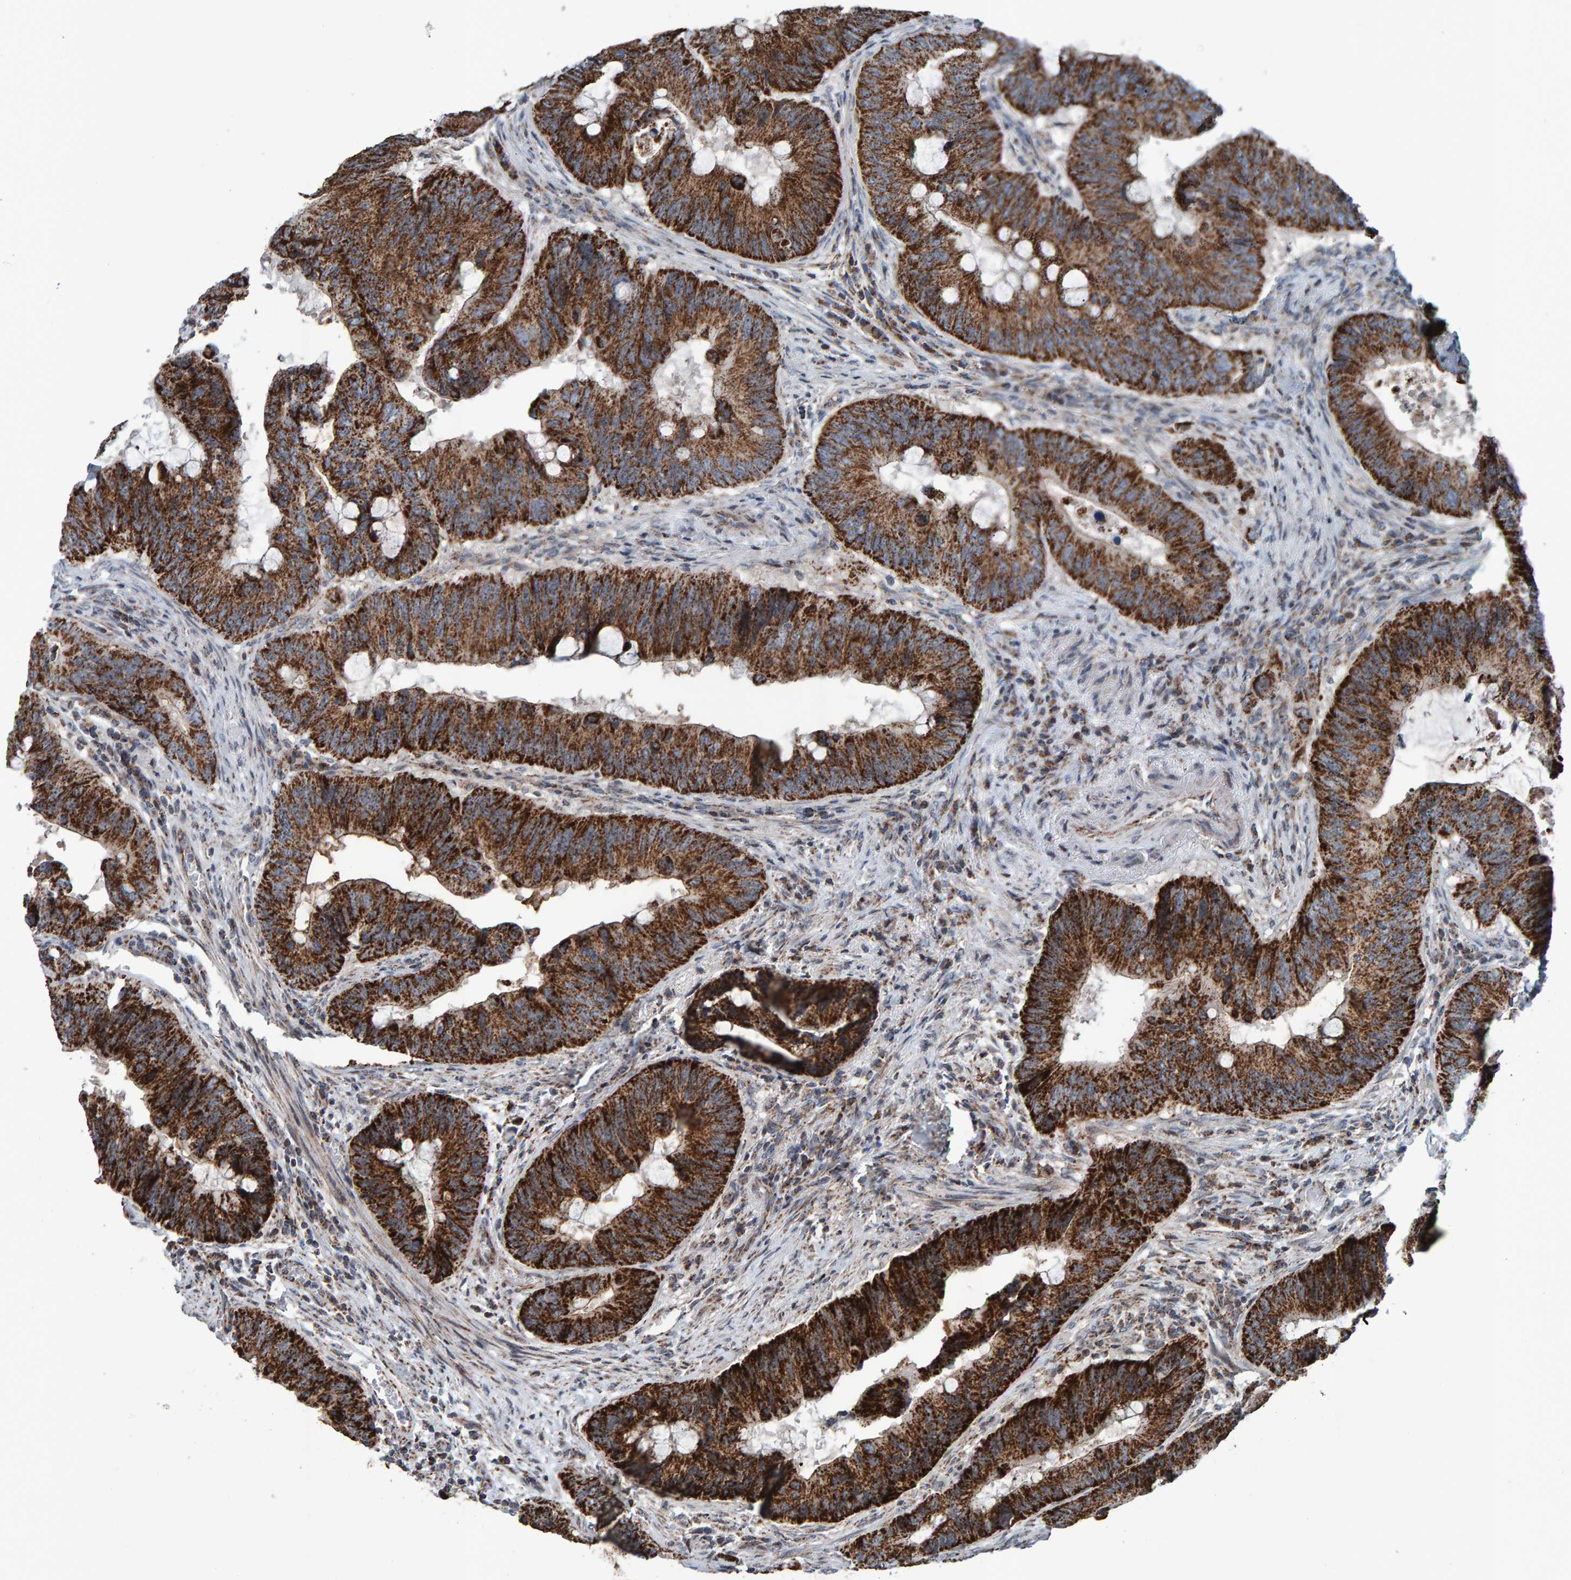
{"staining": {"intensity": "strong", "quantity": ">75%", "location": "cytoplasmic/membranous"}, "tissue": "colorectal cancer", "cell_type": "Tumor cells", "image_type": "cancer", "snomed": [{"axis": "morphology", "description": "Adenocarcinoma, NOS"}, {"axis": "topography", "description": "Colon"}], "caption": "Protein expression analysis of human colorectal cancer reveals strong cytoplasmic/membranous expression in about >75% of tumor cells.", "gene": "ZNF48", "patient": {"sex": "male", "age": 71}}